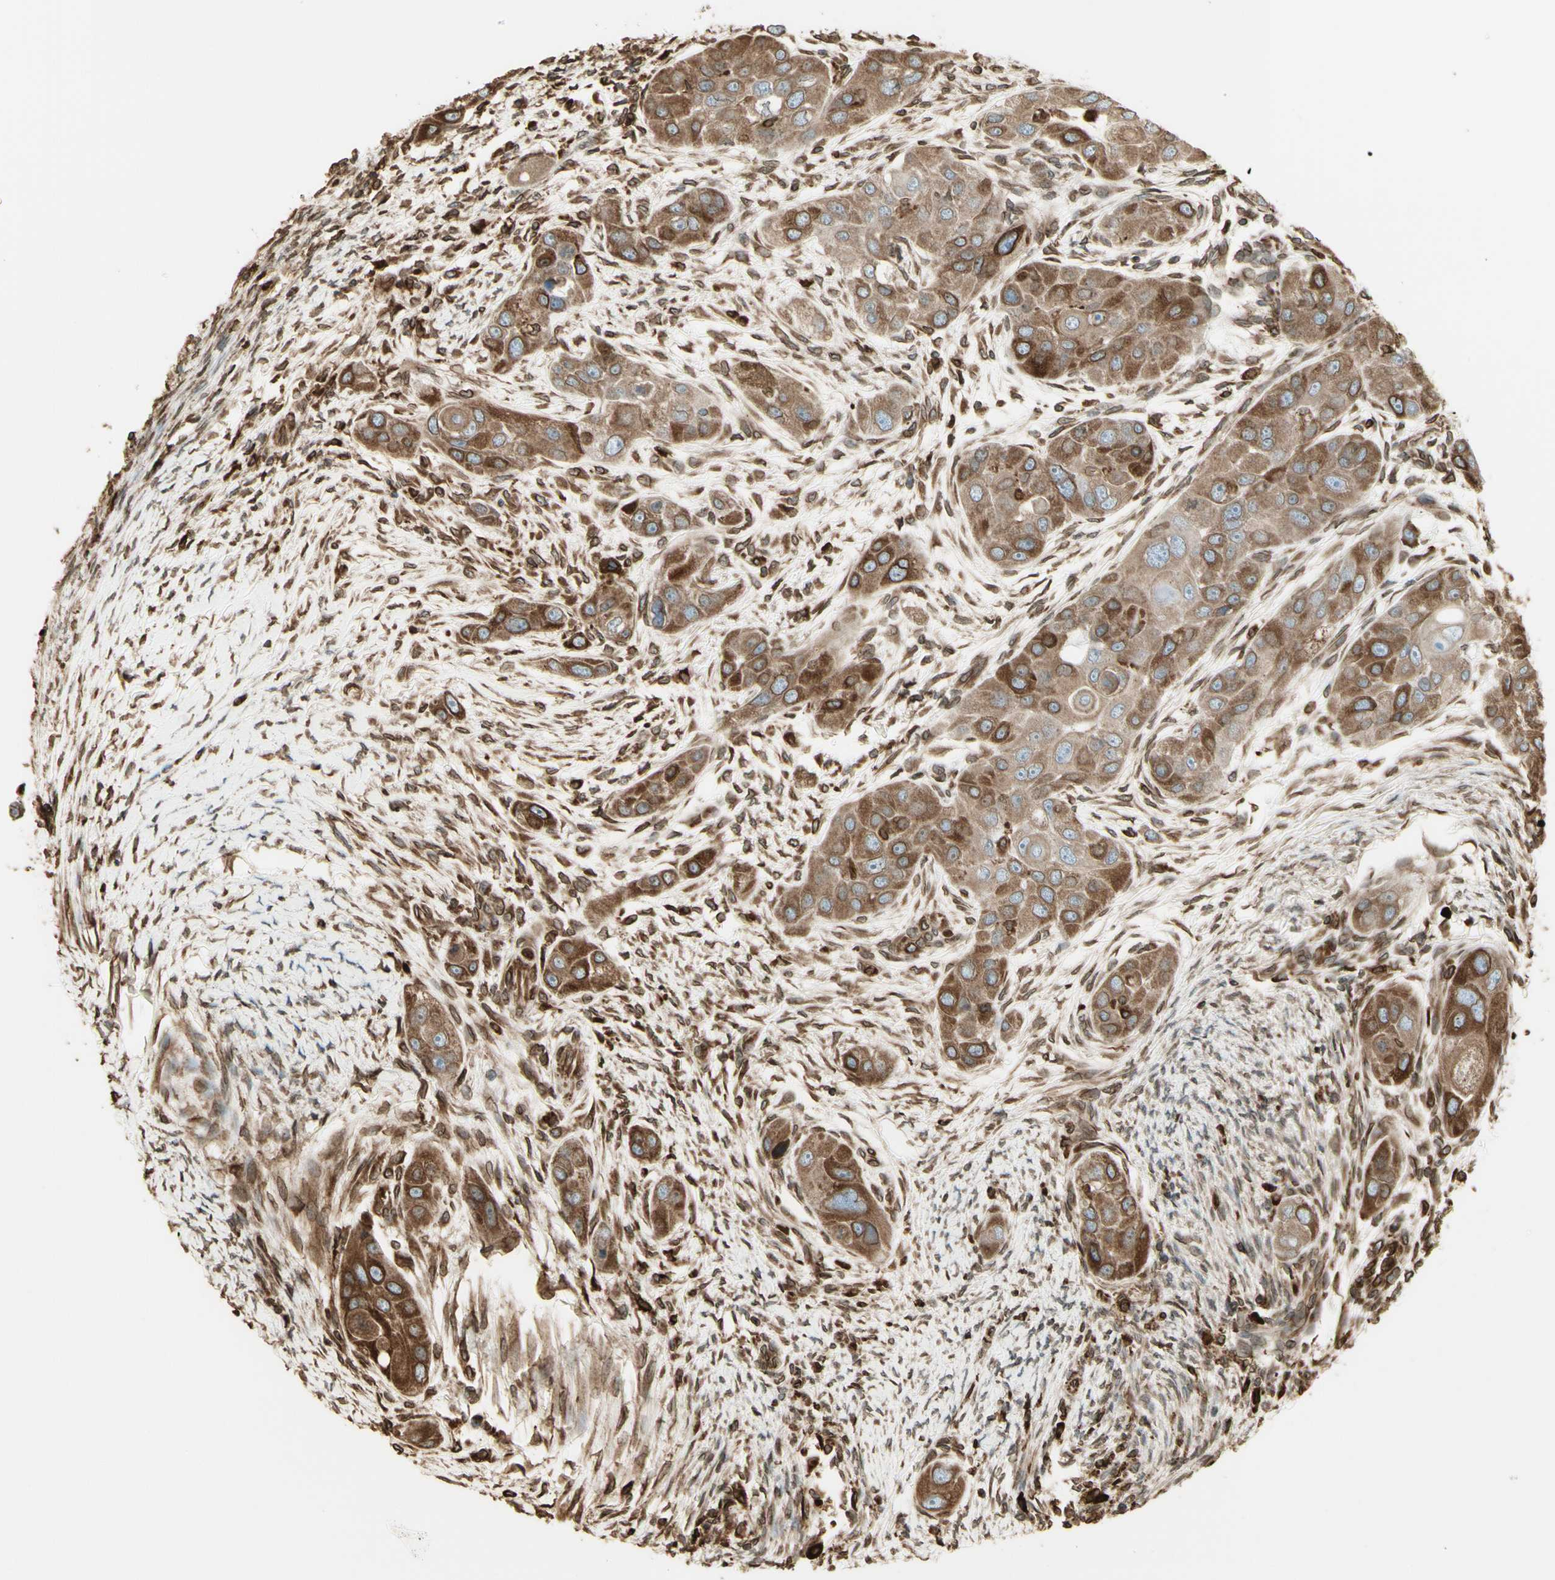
{"staining": {"intensity": "moderate", "quantity": "25%-75%", "location": "cytoplasmic/membranous"}, "tissue": "head and neck cancer", "cell_type": "Tumor cells", "image_type": "cancer", "snomed": [{"axis": "morphology", "description": "Normal tissue, NOS"}, {"axis": "morphology", "description": "Squamous cell carcinoma, NOS"}, {"axis": "topography", "description": "Skeletal muscle"}, {"axis": "topography", "description": "Head-Neck"}], "caption": "Human head and neck cancer stained for a protein (brown) displays moderate cytoplasmic/membranous positive positivity in approximately 25%-75% of tumor cells.", "gene": "CANX", "patient": {"sex": "male", "age": 51}}